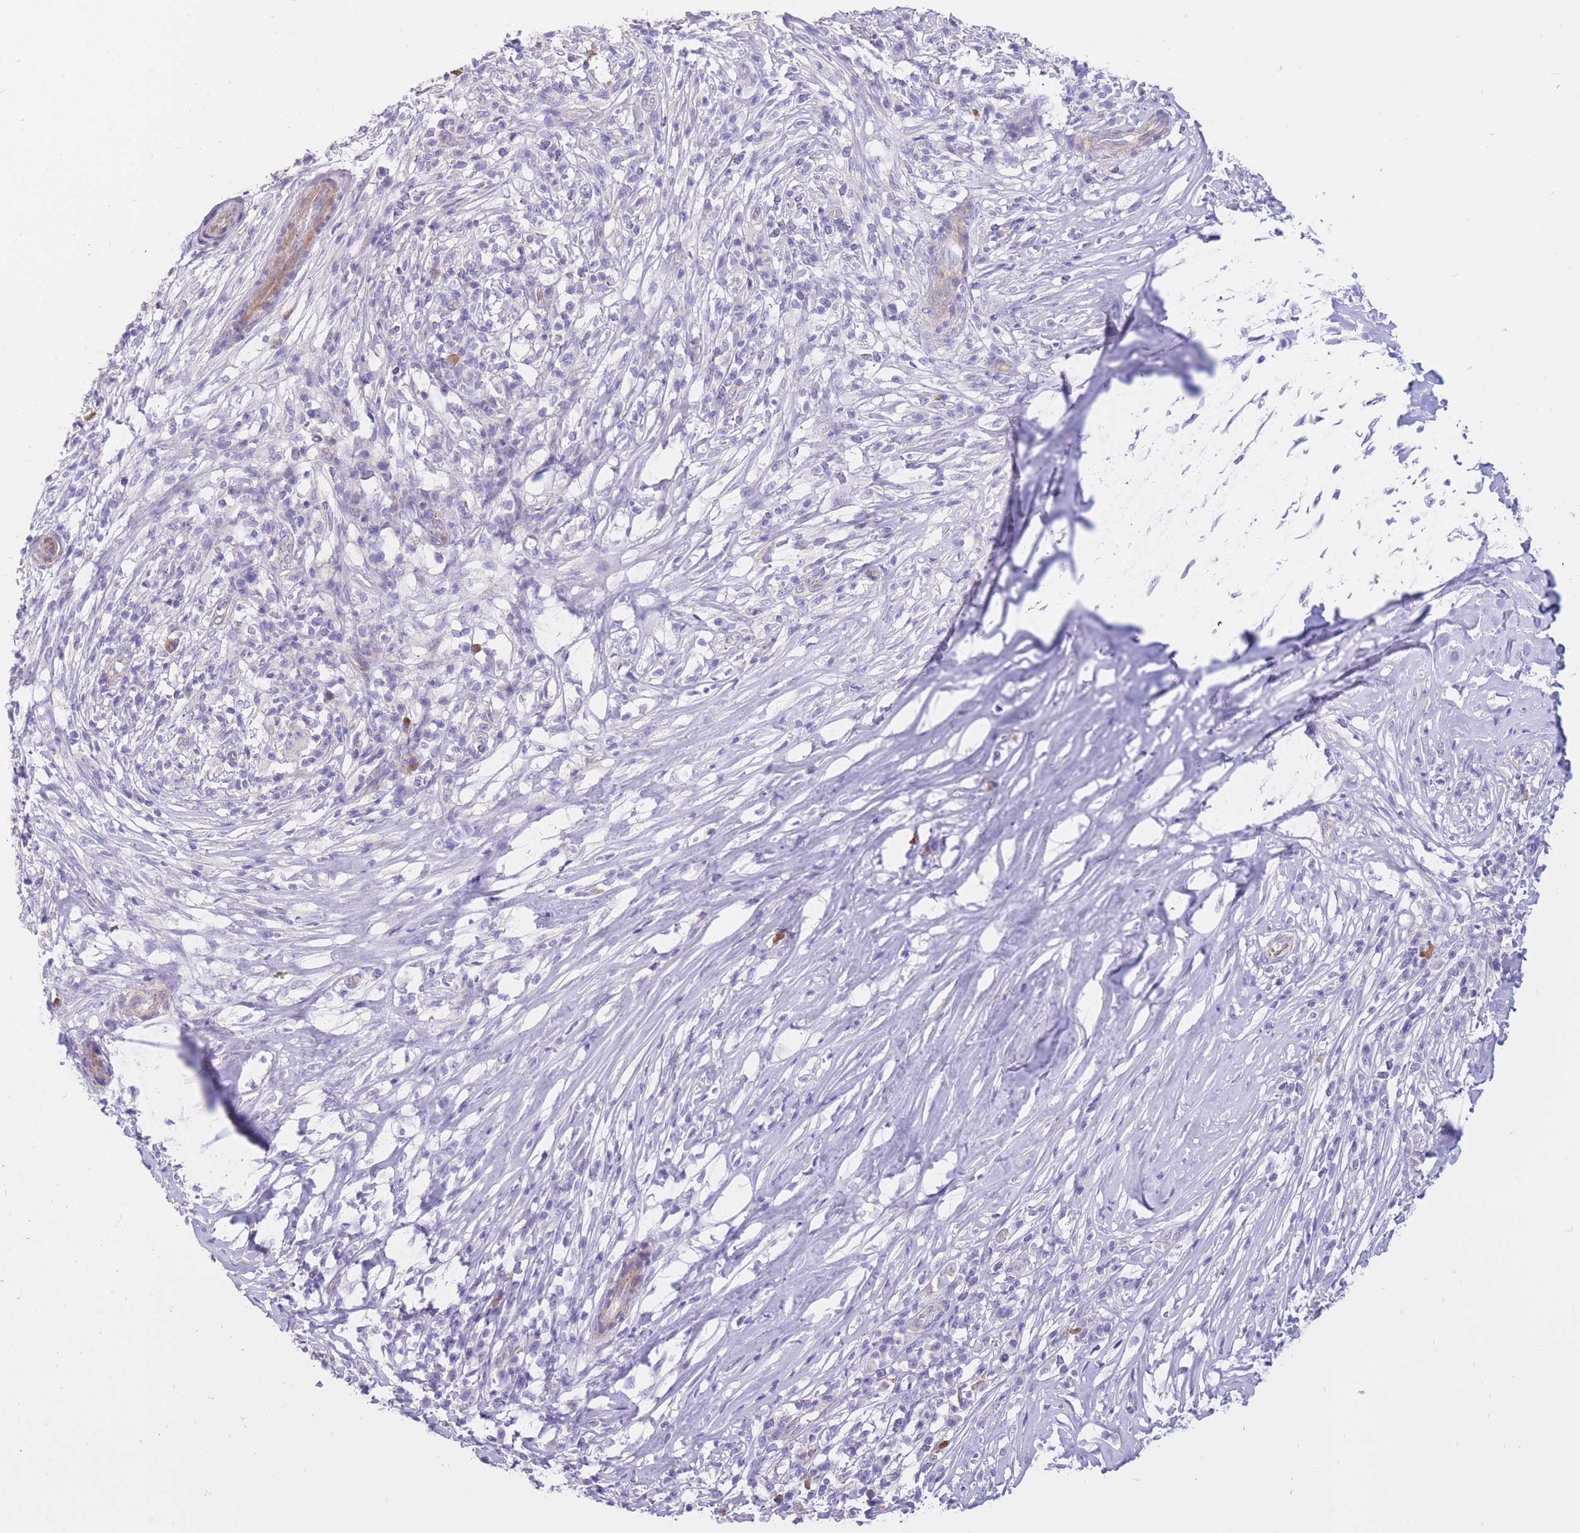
{"staining": {"intensity": "negative", "quantity": "none", "location": "none"}, "tissue": "melanoma", "cell_type": "Tumor cells", "image_type": "cancer", "snomed": [{"axis": "morphology", "description": "Malignant melanoma, NOS"}, {"axis": "topography", "description": "Skin"}], "caption": "Tumor cells show no significant positivity in malignant melanoma. The staining was performed using DAB (3,3'-diaminobenzidine) to visualize the protein expression in brown, while the nuclei were stained in blue with hematoxylin (Magnification: 20x).", "gene": "SULT1A1", "patient": {"sex": "male", "age": 66}}